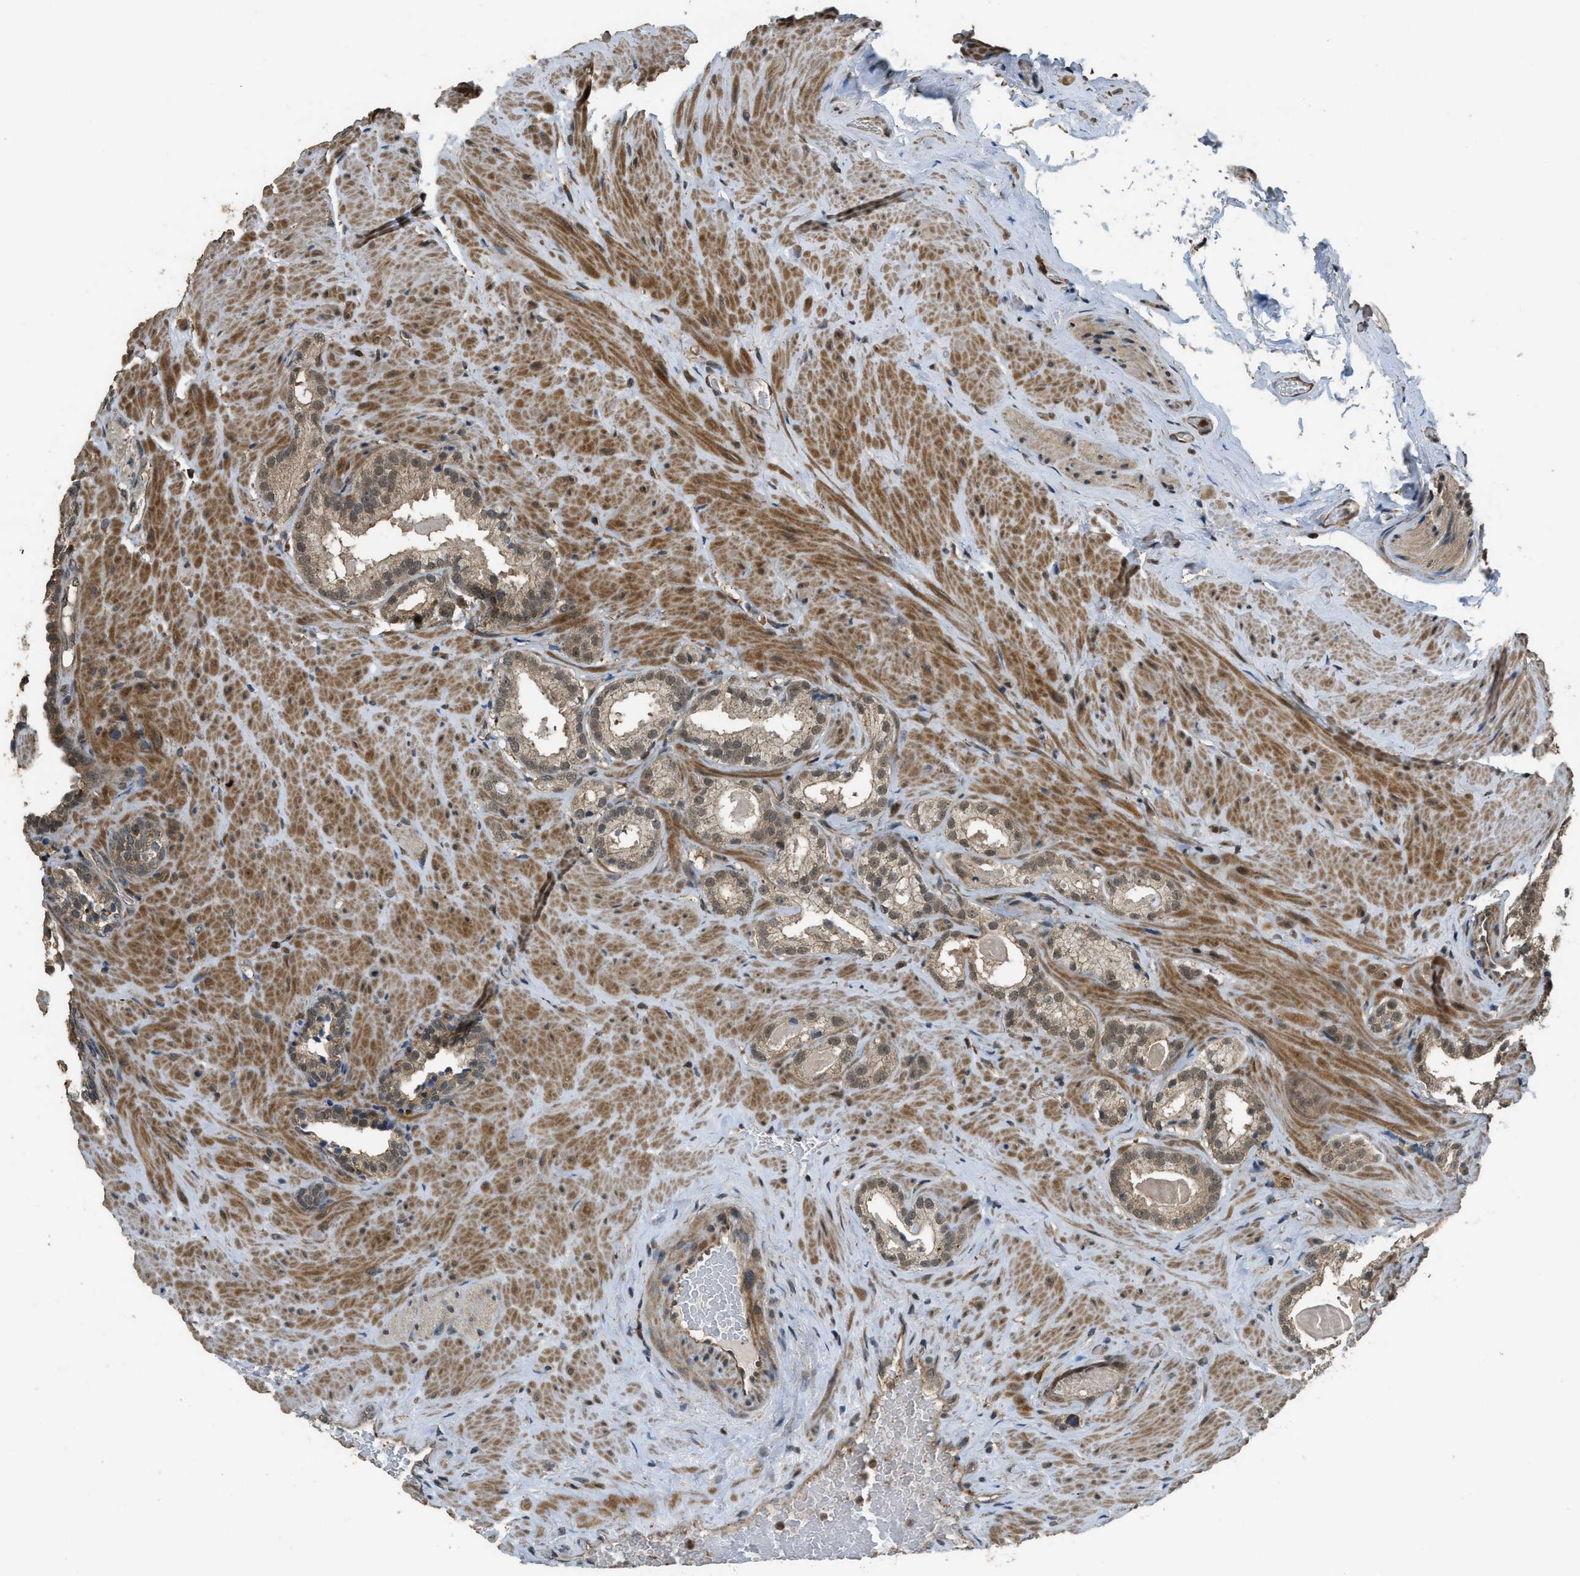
{"staining": {"intensity": "weak", "quantity": ">75%", "location": "cytoplasmic/membranous,nuclear"}, "tissue": "prostate cancer", "cell_type": "Tumor cells", "image_type": "cancer", "snomed": [{"axis": "morphology", "description": "Adenocarcinoma, High grade"}, {"axis": "topography", "description": "Prostate"}], "caption": "About >75% of tumor cells in human prostate cancer (high-grade adenocarcinoma) display weak cytoplasmic/membranous and nuclear protein staining as visualized by brown immunohistochemical staining.", "gene": "PPP6R3", "patient": {"sex": "male", "age": 64}}